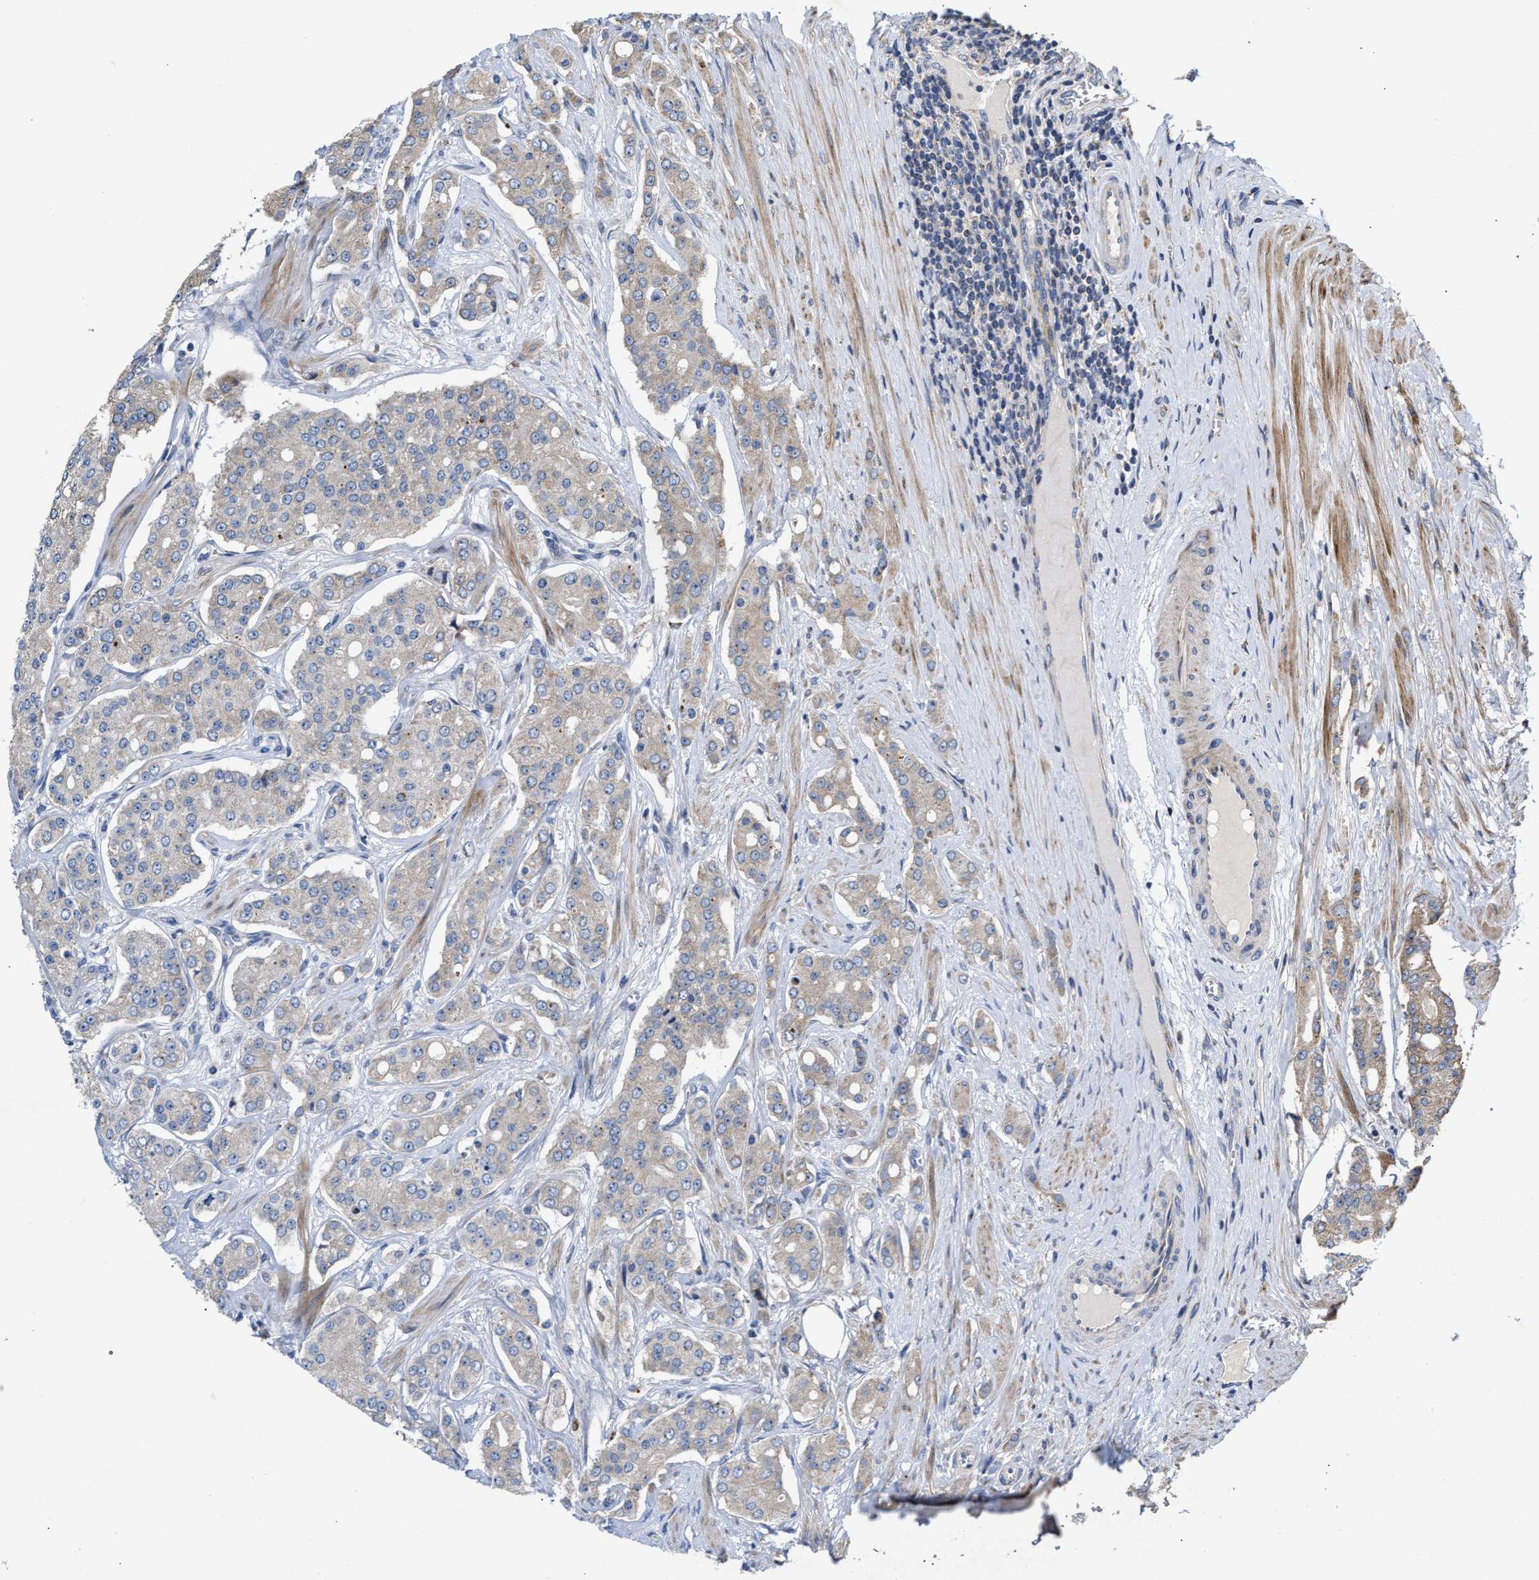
{"staining": {"intensity": "negative", "quantity": "none", "location": "none"}, "tissue": "prostate cancer", "cell_type": "Tumor cells", "image_type": "cancer", "snomed": [{"axis": "morphology", "description": "Adenocarcinoma, High grade"}, {"axis": "topography", "description": "Prostate"}], "caption": "IHC histopathology image of human prostate cancer (adenocarcinoma (high-grade)) stained for a protein (brown), which exhibits no staining in tumor cells. Brightfield microscopy of IHC stained with DAB (brown) and hematoxylin (blue), captured at high magnification.", "gene": "MALSU1", "patient": {"sex": "male", "age": 71}}